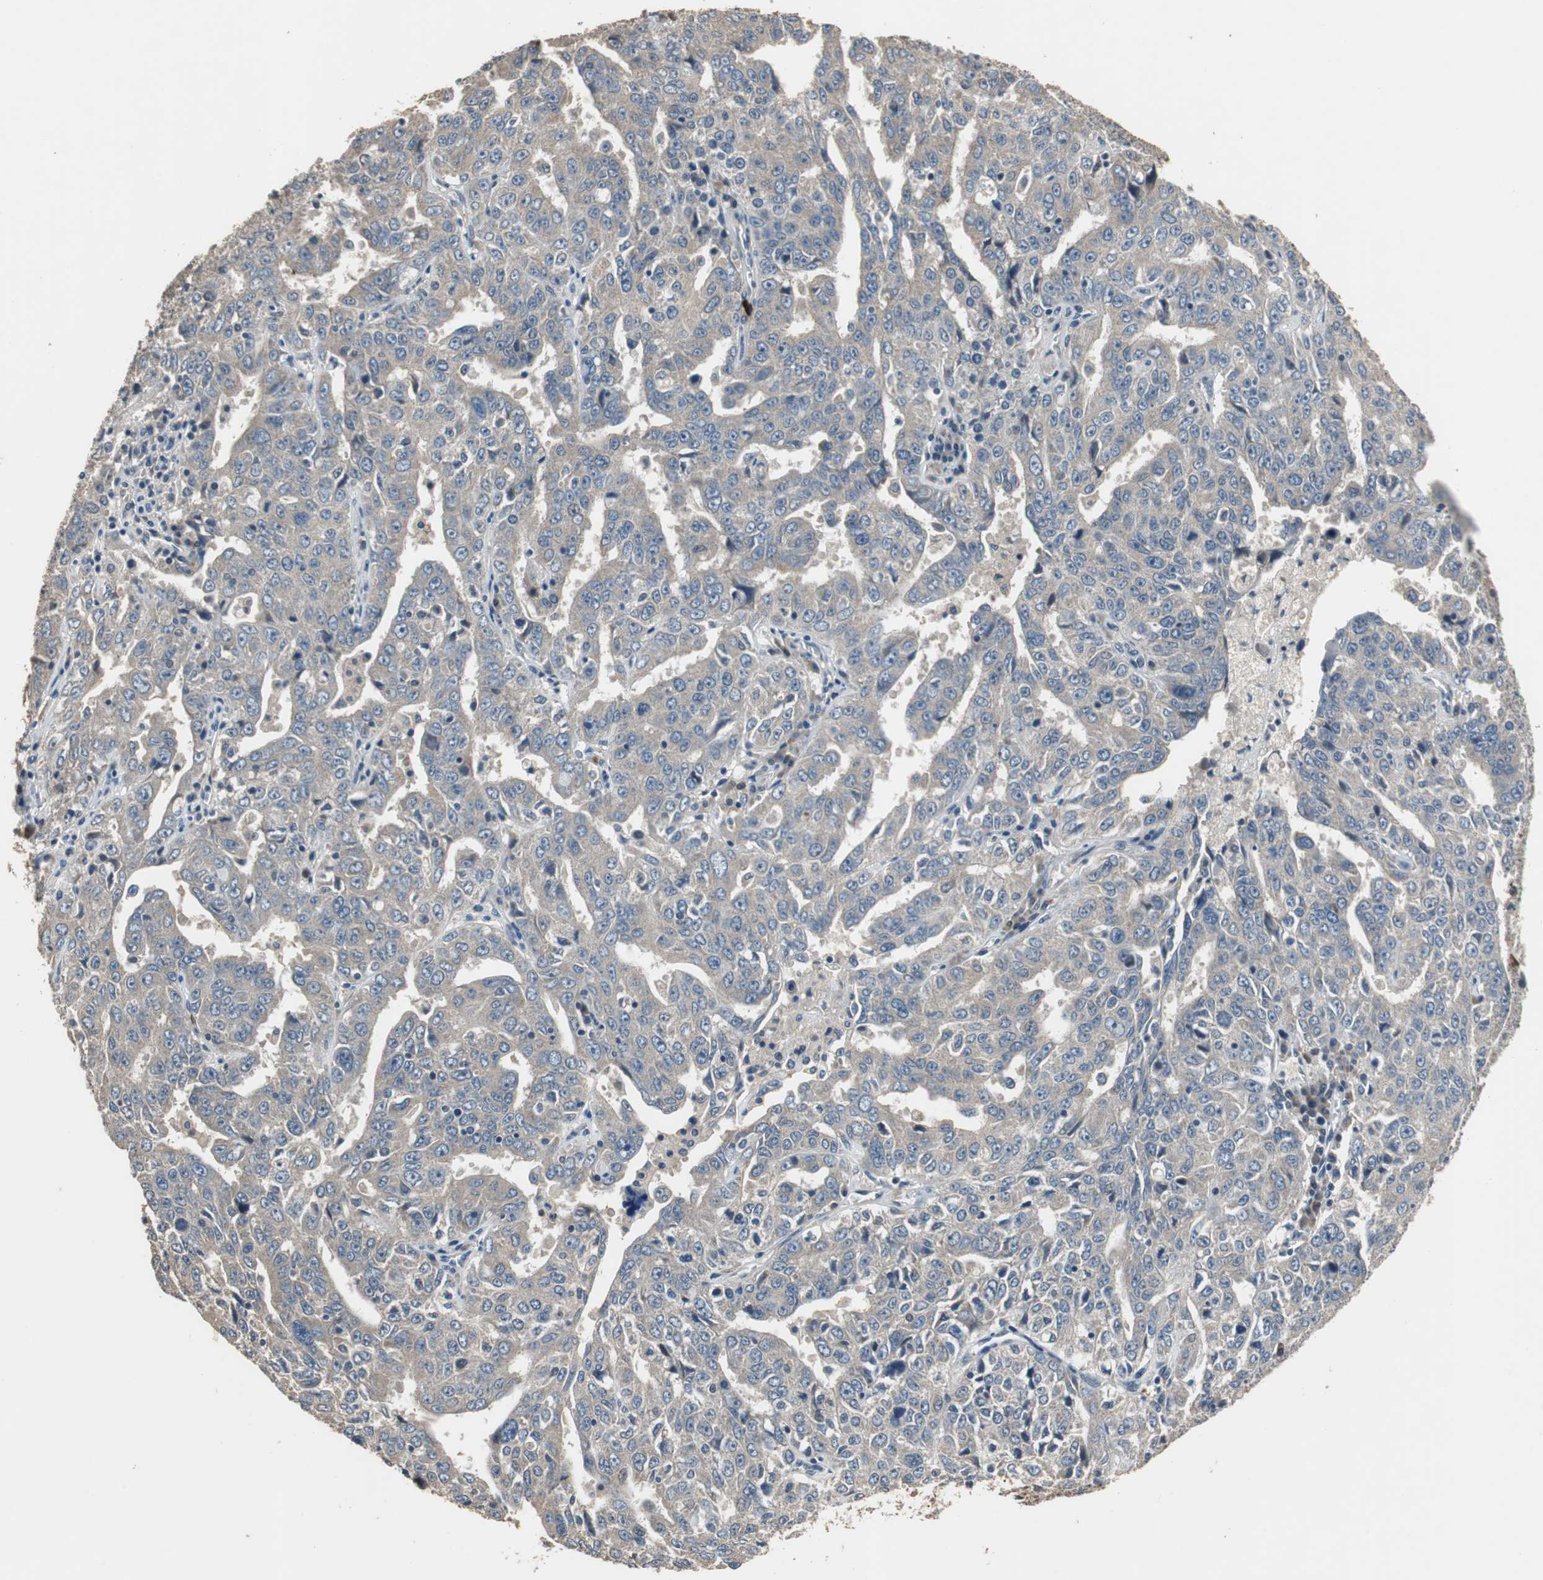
{"staining": {"intensity": "negative", "quantity": "none", "location": "none"}, "tissue": "ovarian cancer", "cell_type": "Tumor cells", "image_type": "cancer", "snomed": [{"axis": "morphology", "description": "Carcinoma, endometroid"}, {"axis": "topography", "description": "Ovary"}], "caption": "The photomicrograph exhibits no staining of tumor cells in ovarian cancer (endometroid carcinoma). (DAB (3,3'-diaminobenzidine) immunohistochemistry (IHC) visualized using brightfield microscopy, high magnification).", "gene": "PI4KB", "patient": {"sex": "female", "age": 62}}